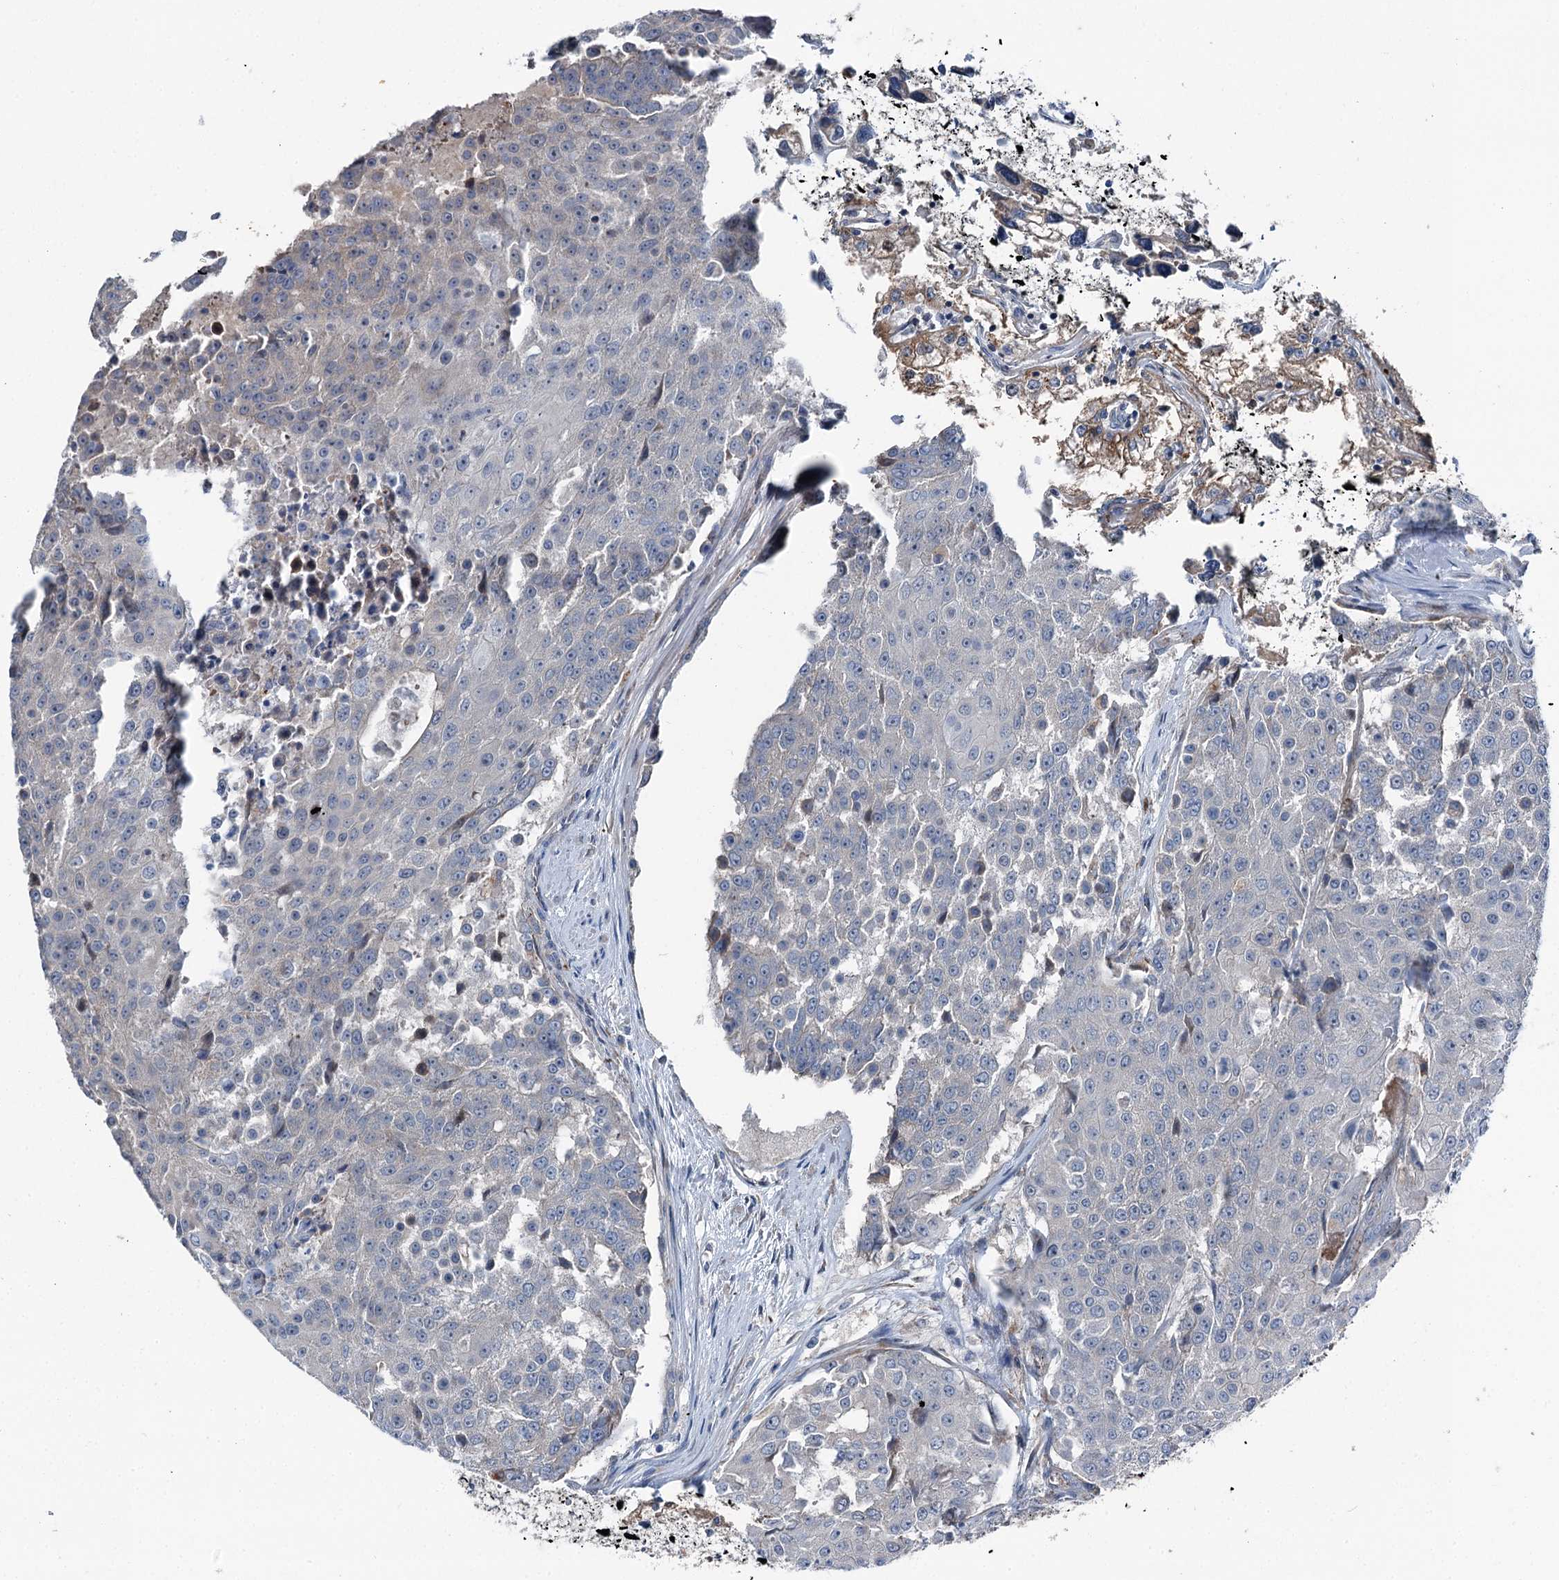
{"staining": {"intensity": "negative", "quantity": "none", "location": "none"}, "tissue": "urothelial cancer", "cell_type": "Tumor cells", "image_type": "cancer", "snomed": [{"axis": "morphology", "description": "Urothelial carcinoma, High grade"}, {"axis": "topography", "description": "Urinary bladder"}], "caption": "IHC histopathology image of high-grade urothelial carcinoma stained for a protein (brown), which exhibits no expression in tumor cells.", "gene": "POLR1D", "patient": {"sex": "female", "age": 63}}